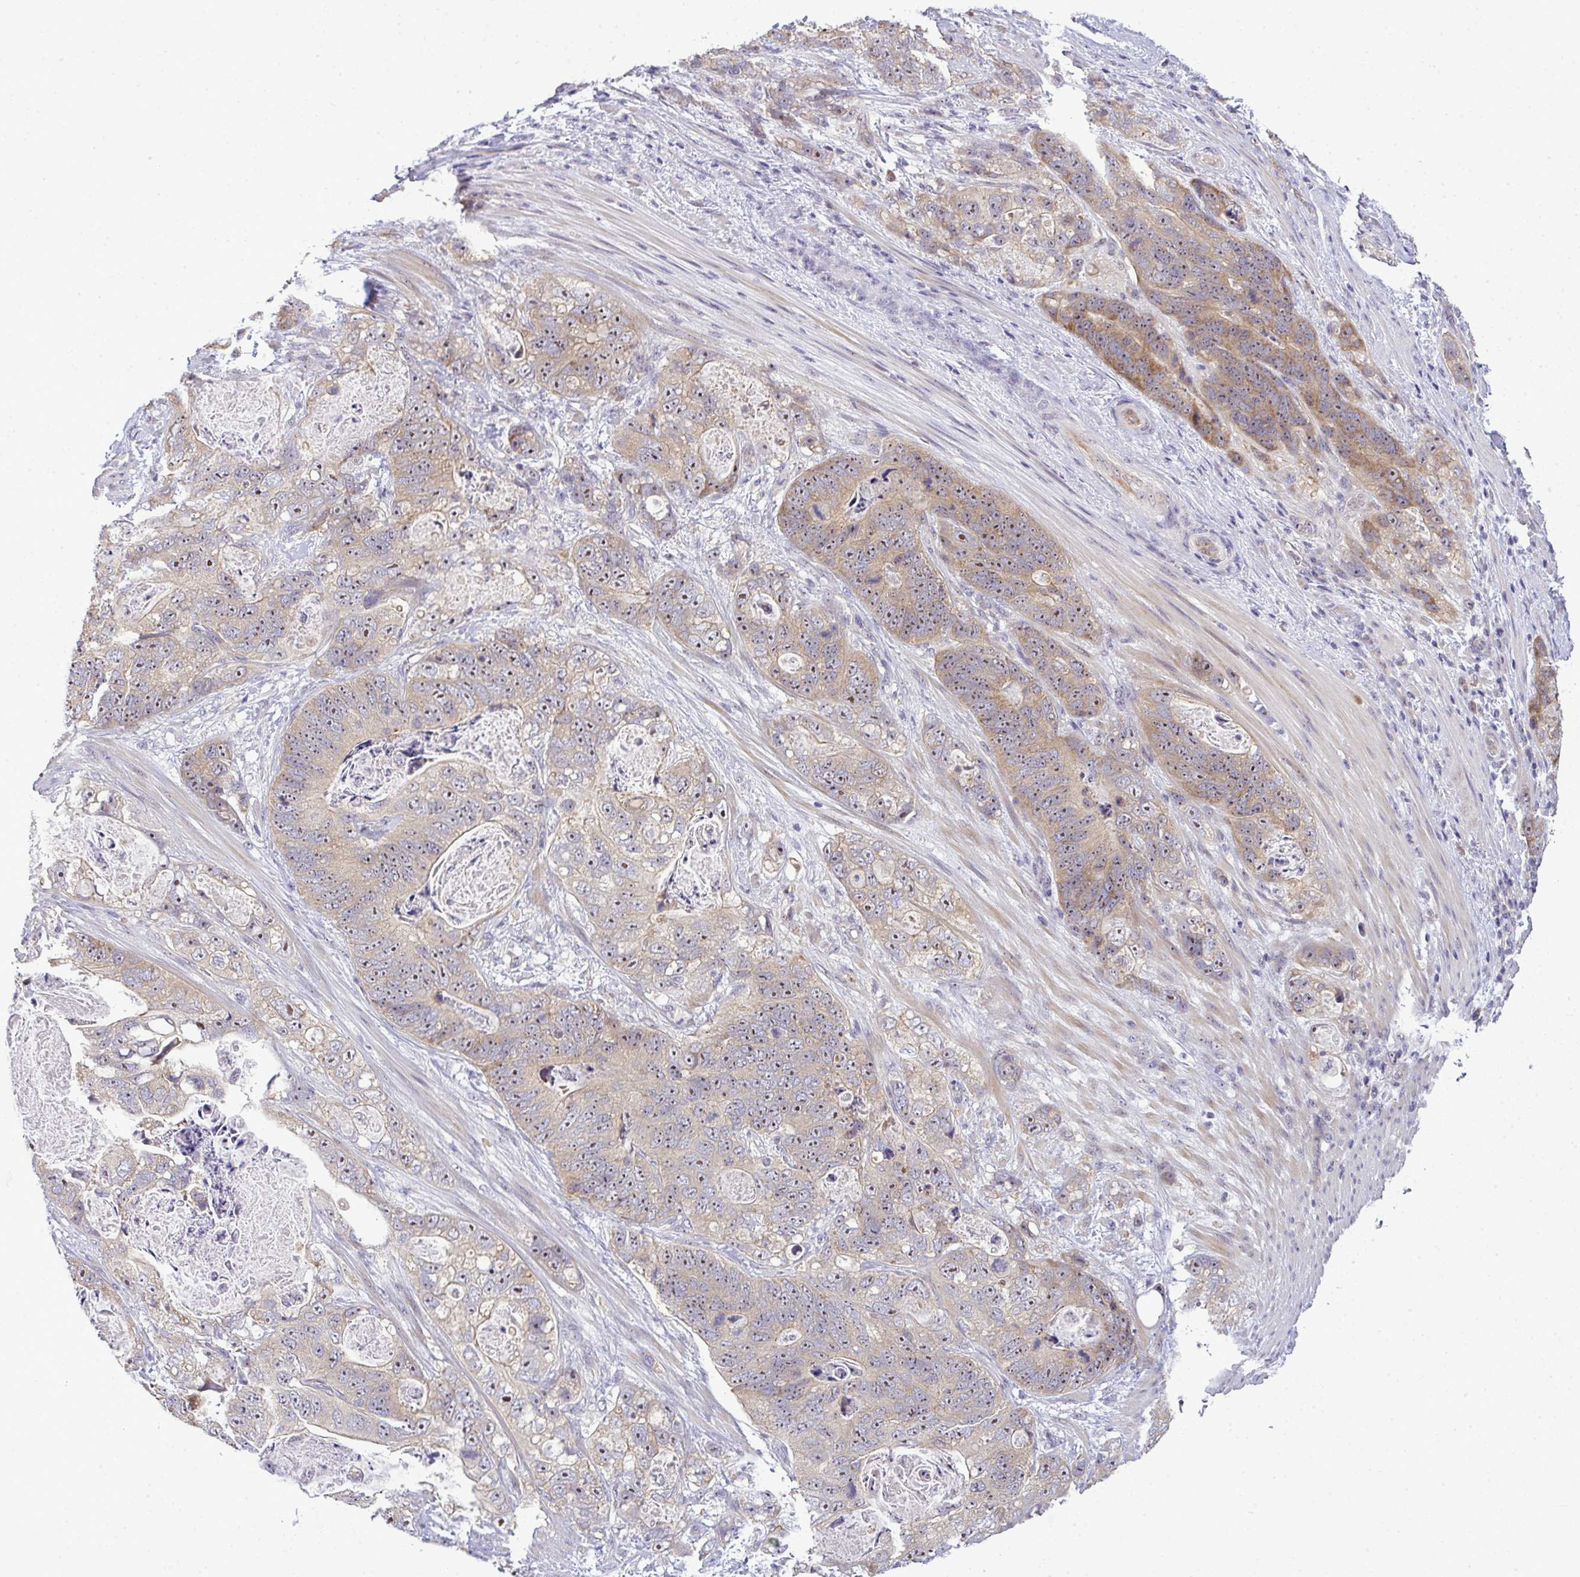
{"staining": {"intensity": "moderate", "quantity": "25%-75%", "location": "cytoplasmic/membranous,nuclear"}, "tissue": "stomach cancer", "cell_type": "Tumor cells", "image_type": "cancer", "snomed": [{"axis": "morphology", "description": "Normal tissue, NOS"}, {"axis": "morphology", "description": "Adenocarcinoma, NOS"}, {"axis": "topography", "description": "Stomach"}], "caption": "This is a photomicrograph of immunohistochemistry staining of stomach cancer (adenocarcinoma), which shows moderate staining in the cytoplasmic/membranous and nuclear of tumor cells.", "gene": "NT5C1A", "patient": {"sex": "female", "age": 89}}